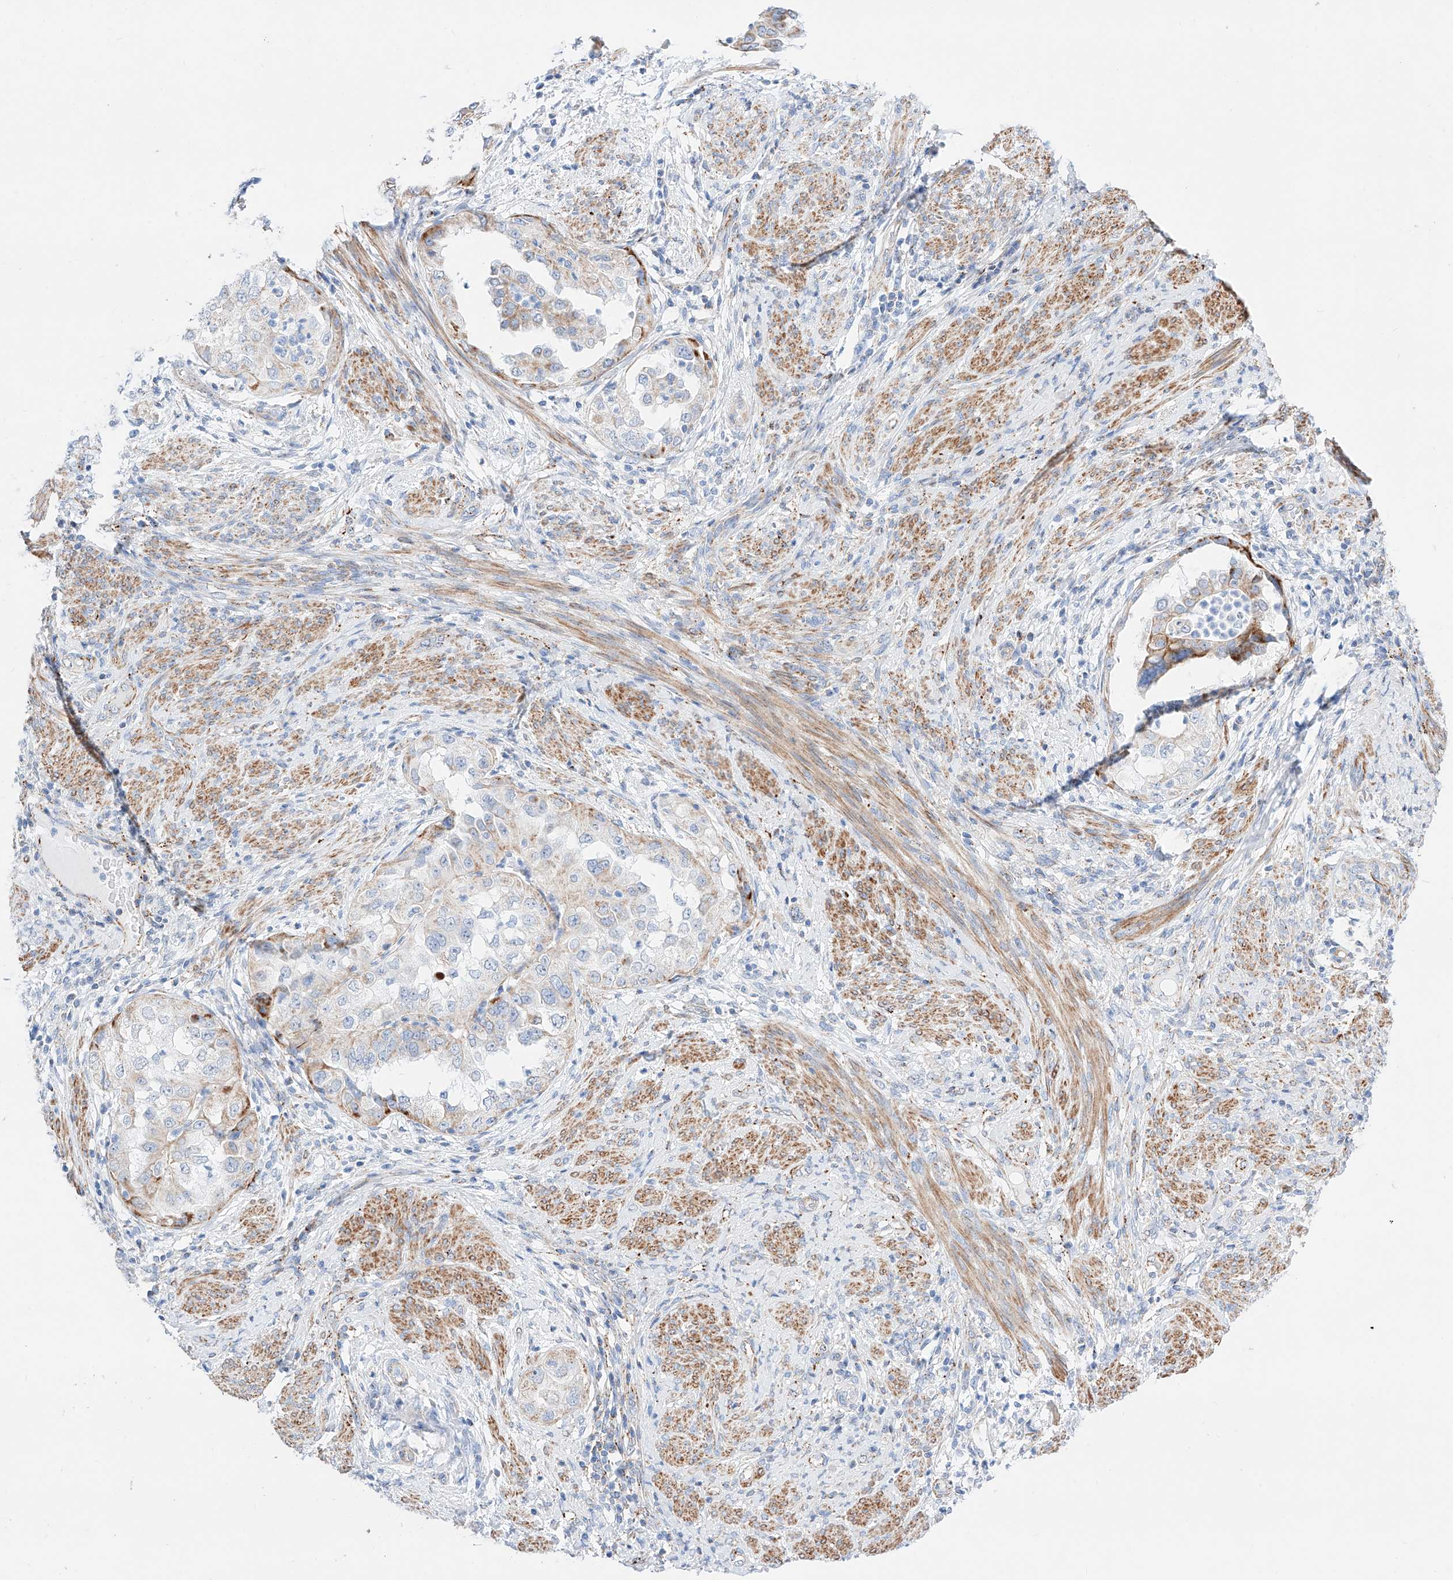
{"staining": {"intensity": "moderate", "quantity": "<25%", "location": "cytoplasmic/membranous"}, "tissue": "endometrial cancer", "cell_type": "Tumor cells", "image_type": "cancer", "snomed": [{"axis": "morphology", "description": "Adenocarcinoma, NOS"}, {"axis": "topography", "description": "Endometrium"}], "caption": "Approximately <25% of tumor cells in human endometrial adenocarcinoma reveal moderate cytoplasmic/membranous protein expression as visualized by brown immunohistochemical staining.", "gene": "C6orf62", "patient": {"sex": "female", "age": 85}}